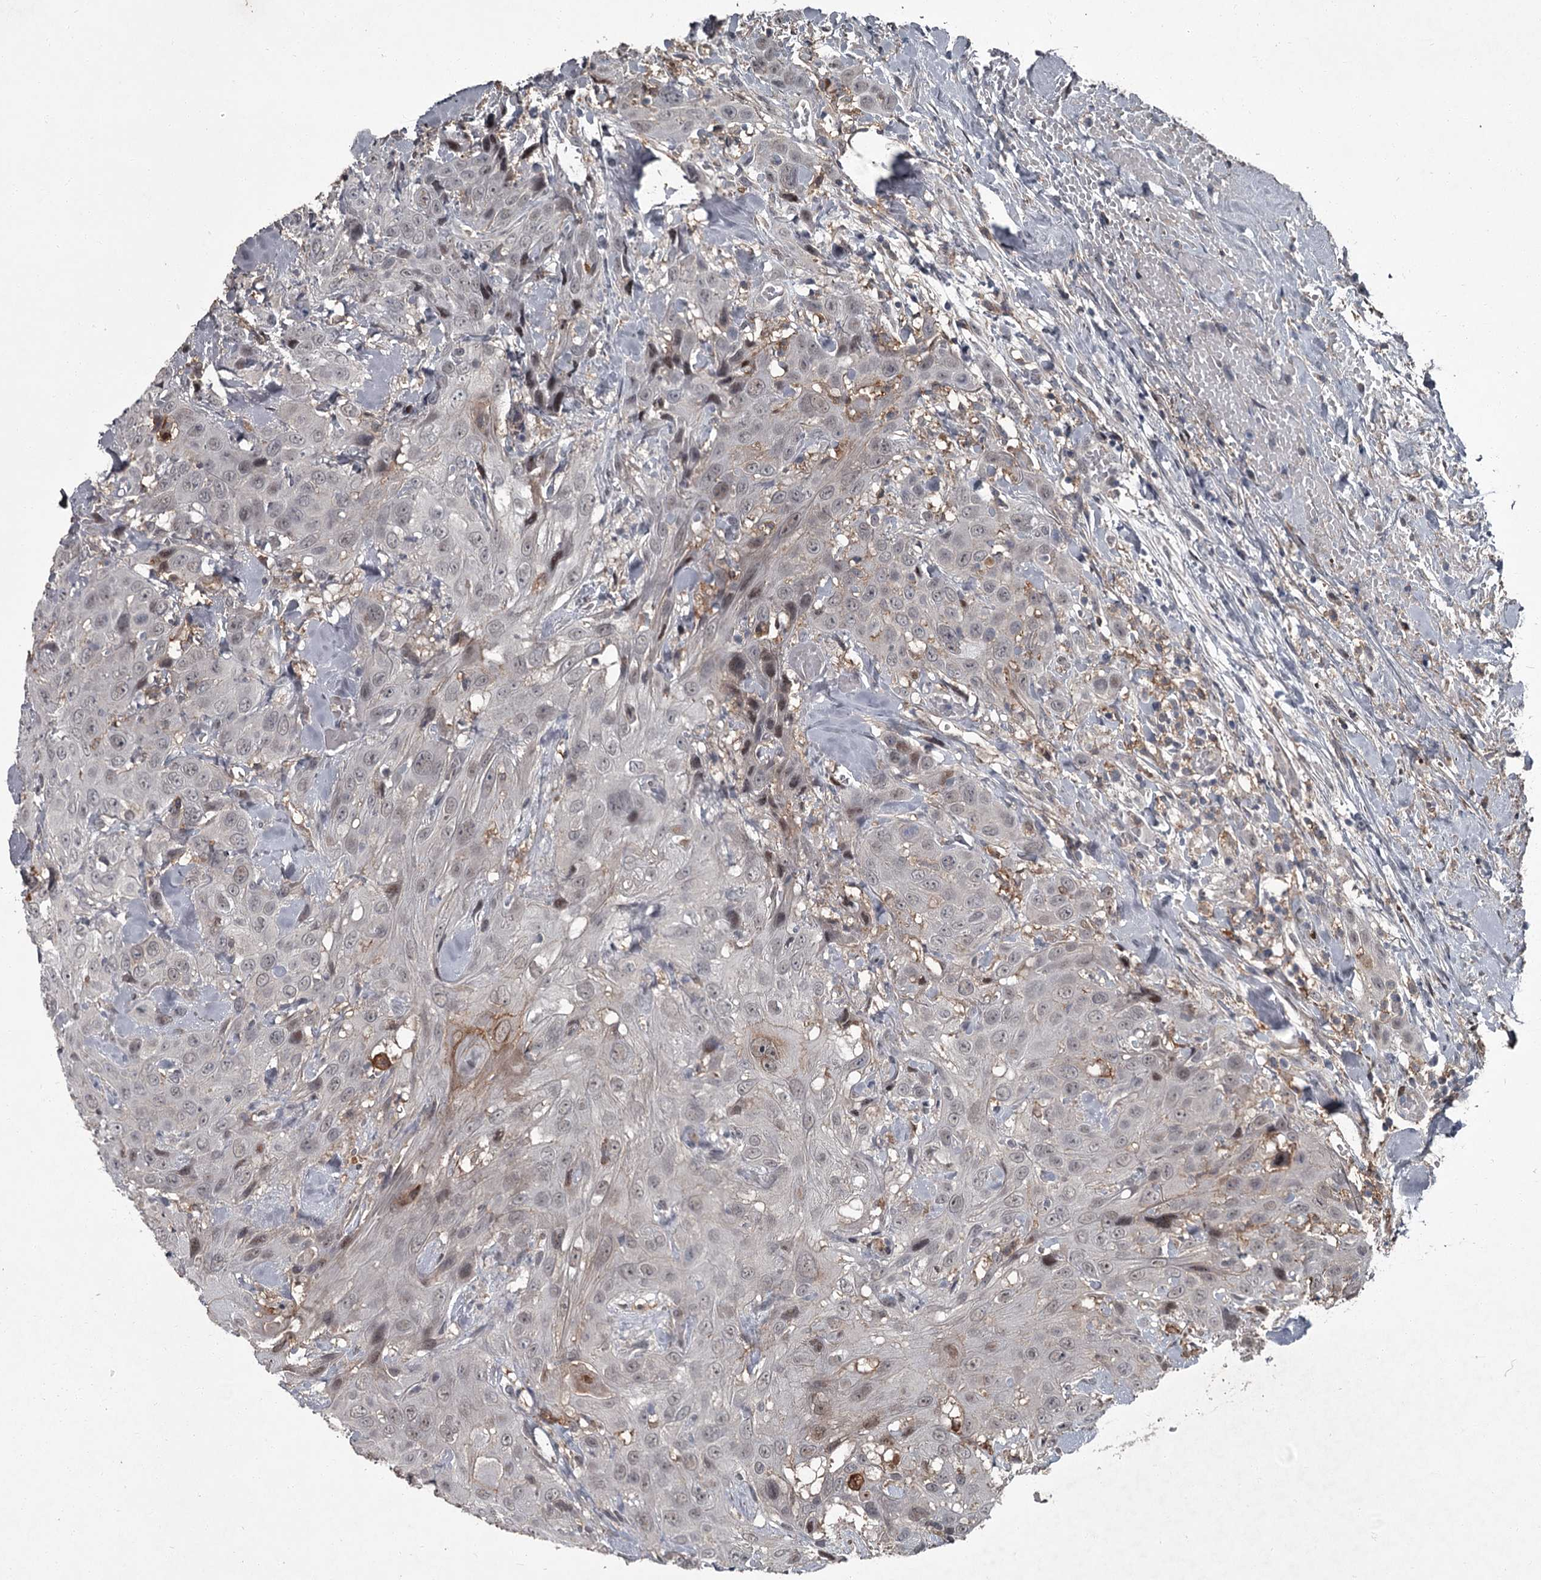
{"staining": {"intensity": "weak", "quantity": "25%-75%", "location": "cytoplasmic/membranous,nuclear"}, "tissue": "head and neck cancer", "cell_type": "Tumor cells", "image_type": "cancer", "snomed": [{"axis": "morphology", "description": "Squamous cell carcinoma, NOS"}, {"axis": "topography", "description": "Head-Neck"}], "caption": "The image displays immunohistochemical staining of head and neck cancer. There is weak cytoplasmic/membranous and nuclear positivity is appreciated in about 25%-75% of tumor cells.", "gene": "FLVCR2", "patient": {"sex": "male", "age": 81}}